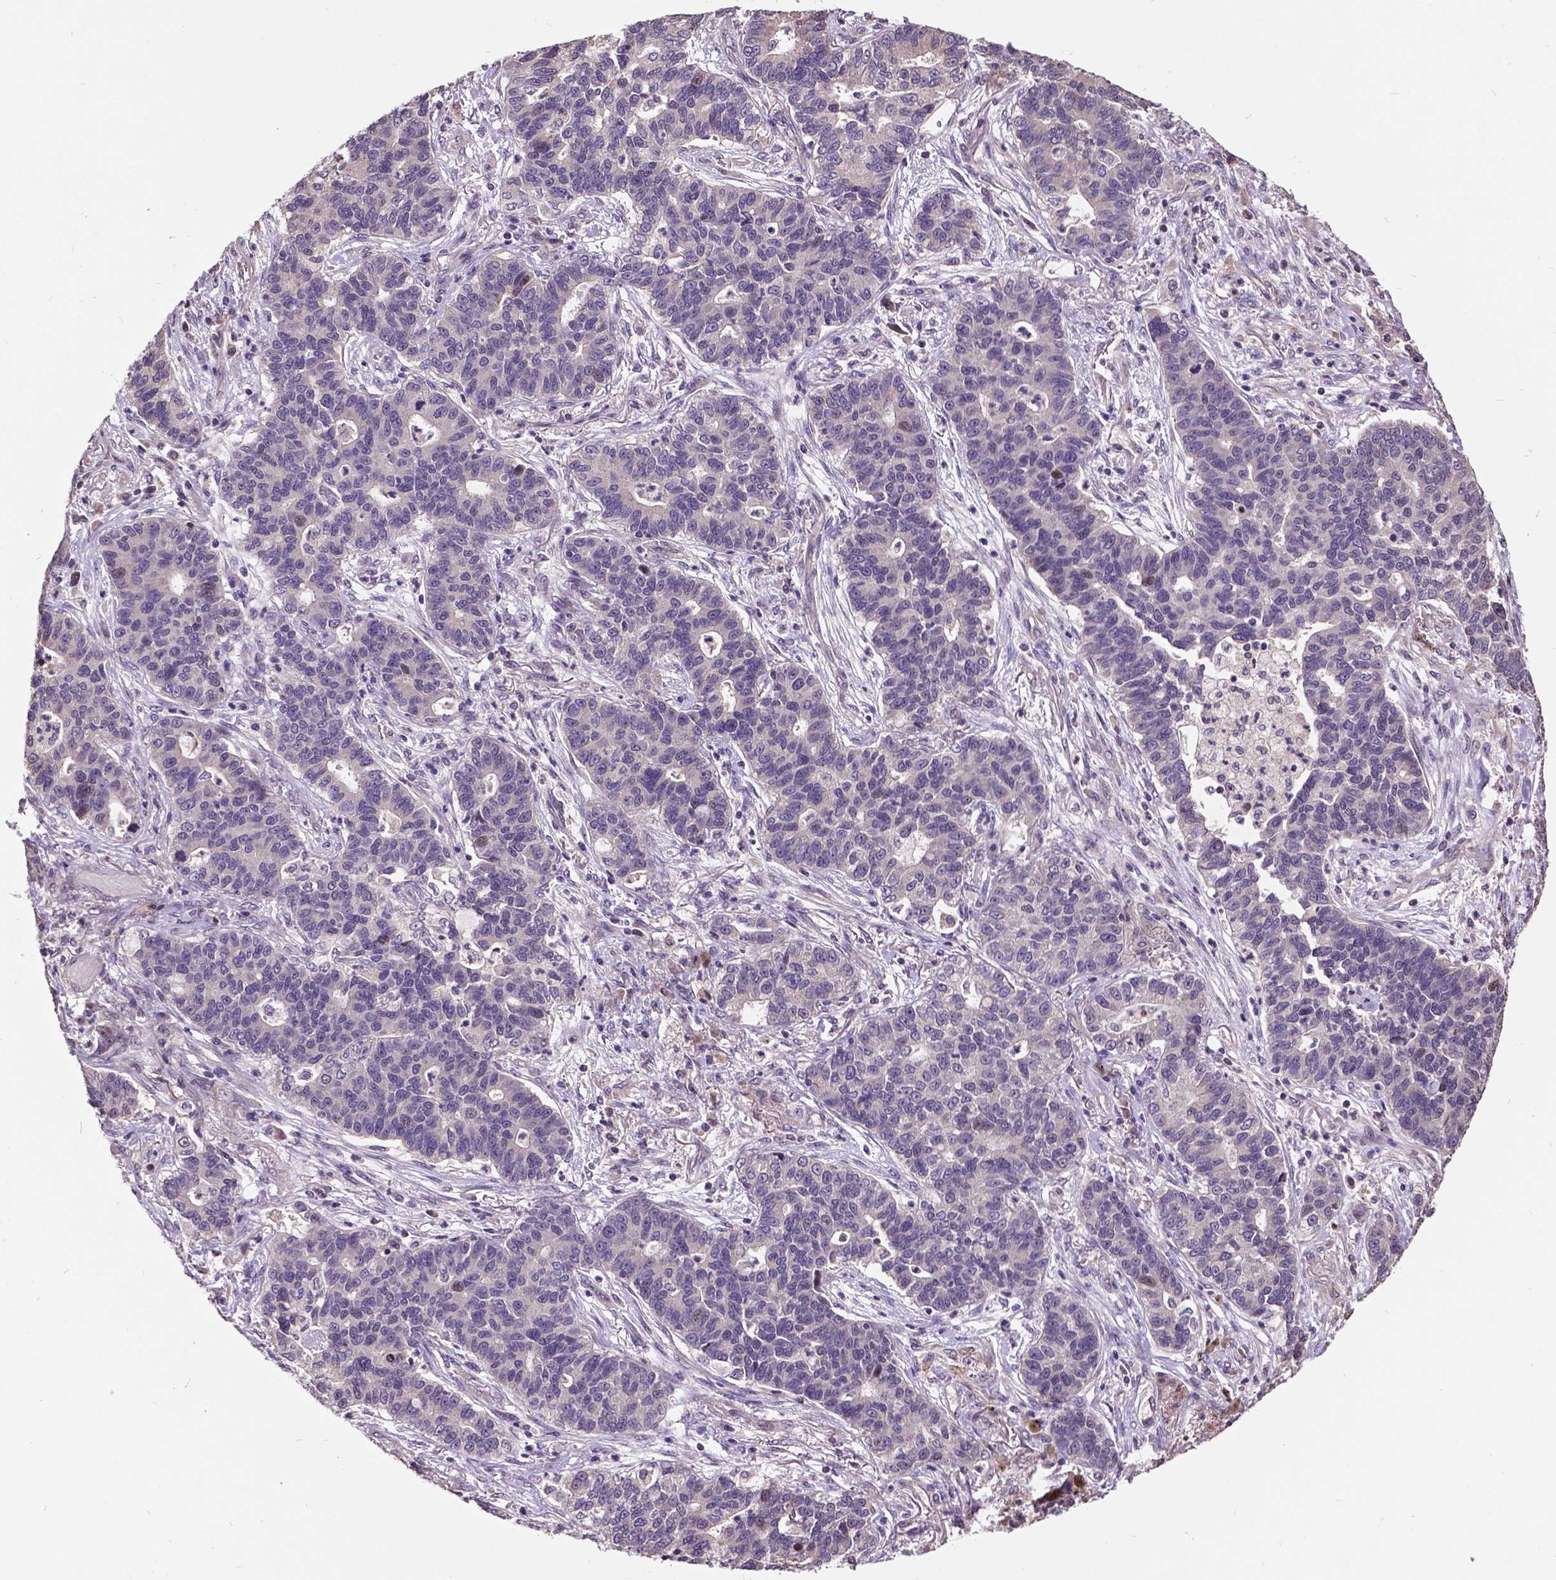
{"staining": {"intensity": "negative", "quantity": "none", "location": "none"}, "tissue": "lung cancer", "cell_type": "Tumor cells", "image_type": "cancer", "snomed": [{"axis": "morphology", "description": "Adenocarcinoma, NOS"}, {"axis": "topography", "description": "Lung"}], "caption": "DAB (3,3'-diaminobenzidine) immunohistochemical staining of human lung adenocarcinoma reveals no significant staining in tumor cells. (DAB (3,3'-diaminobenzidine) immunohistochemistry visualized using brightfield microscopy, high magnification).", "gene": "AP1S3", "patient": {"sex": "female", "age": 57}}